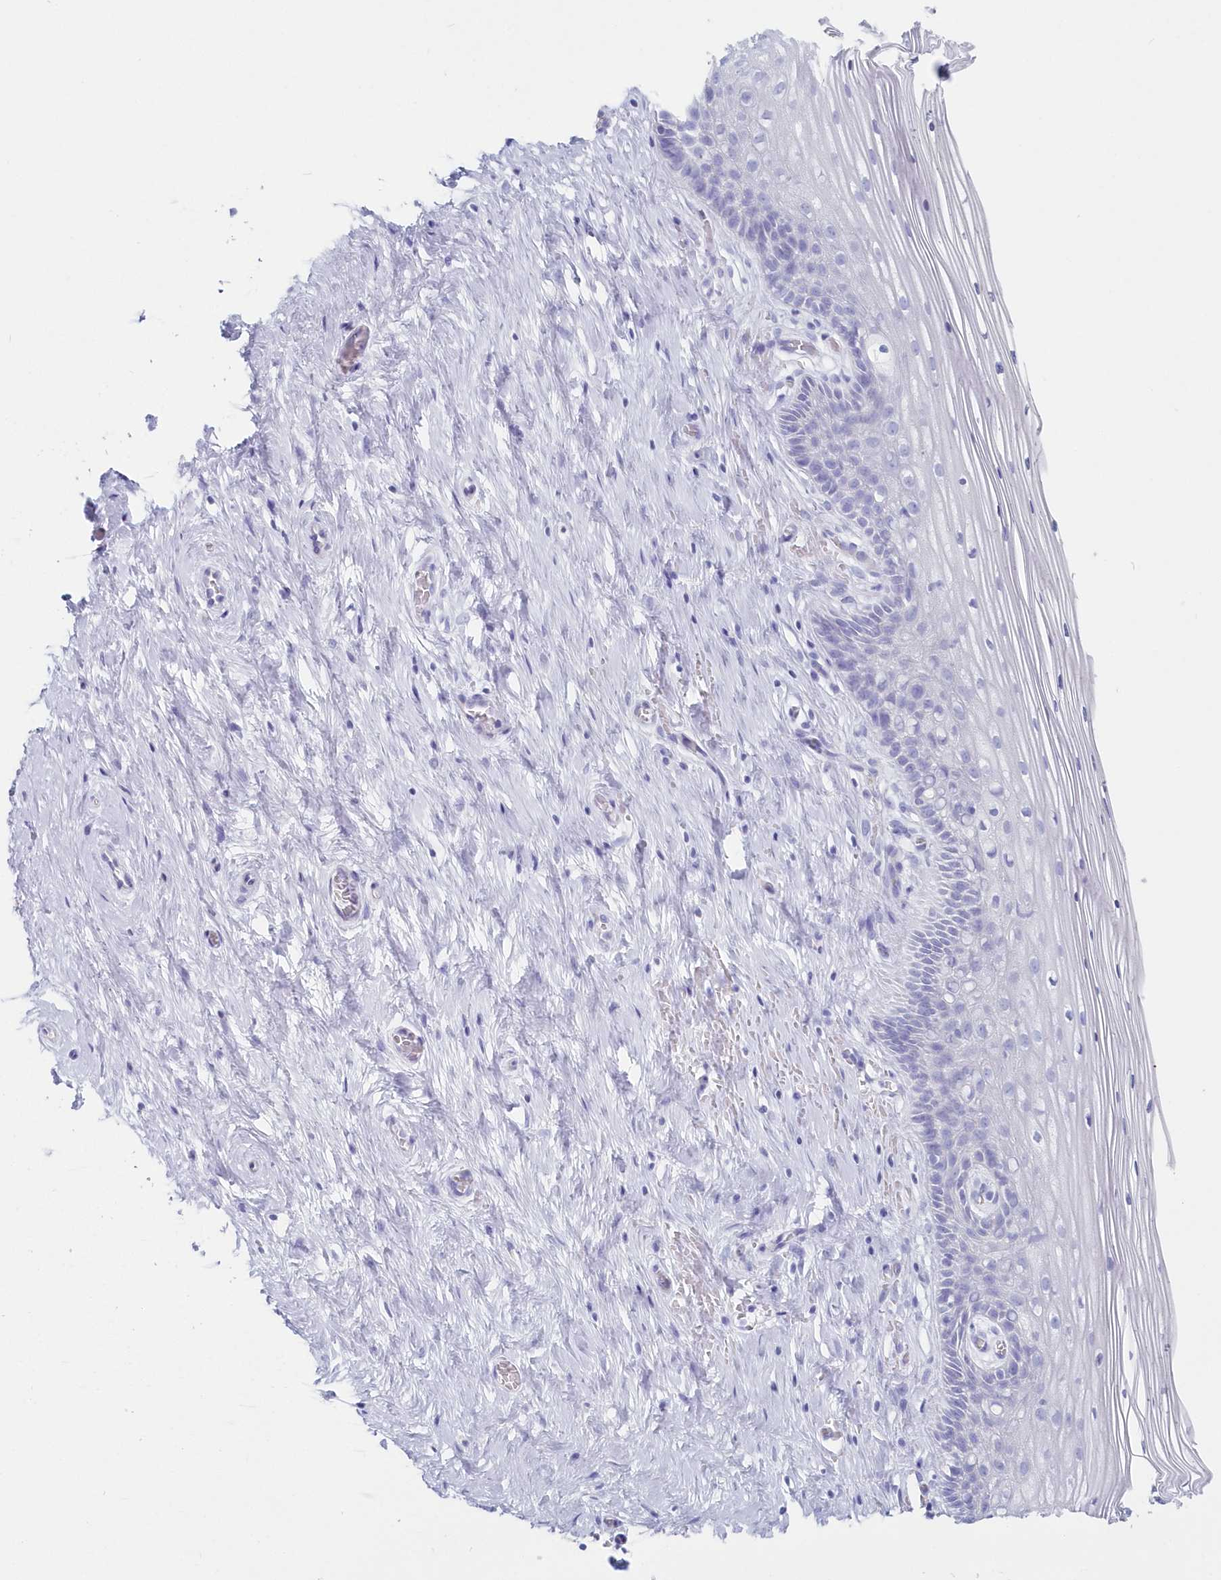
{"staining": {"intensity": "negative", "quantity": "none", "location": "none"}, "tissue": "cervix", "cell_type": "Glandular cells", "image_type": "normal", "snomed": [{"axis": "morphology", "description": "Normal tissue, NOS"}, {"axis": "topography", "description": "Cervix"}], "caption": "Photomicrograph shows no significant protein positivity in glandular cells of benign cervix.", "gene": "CSNK1G2", "patient": {"sex": "female", "age": 33}}